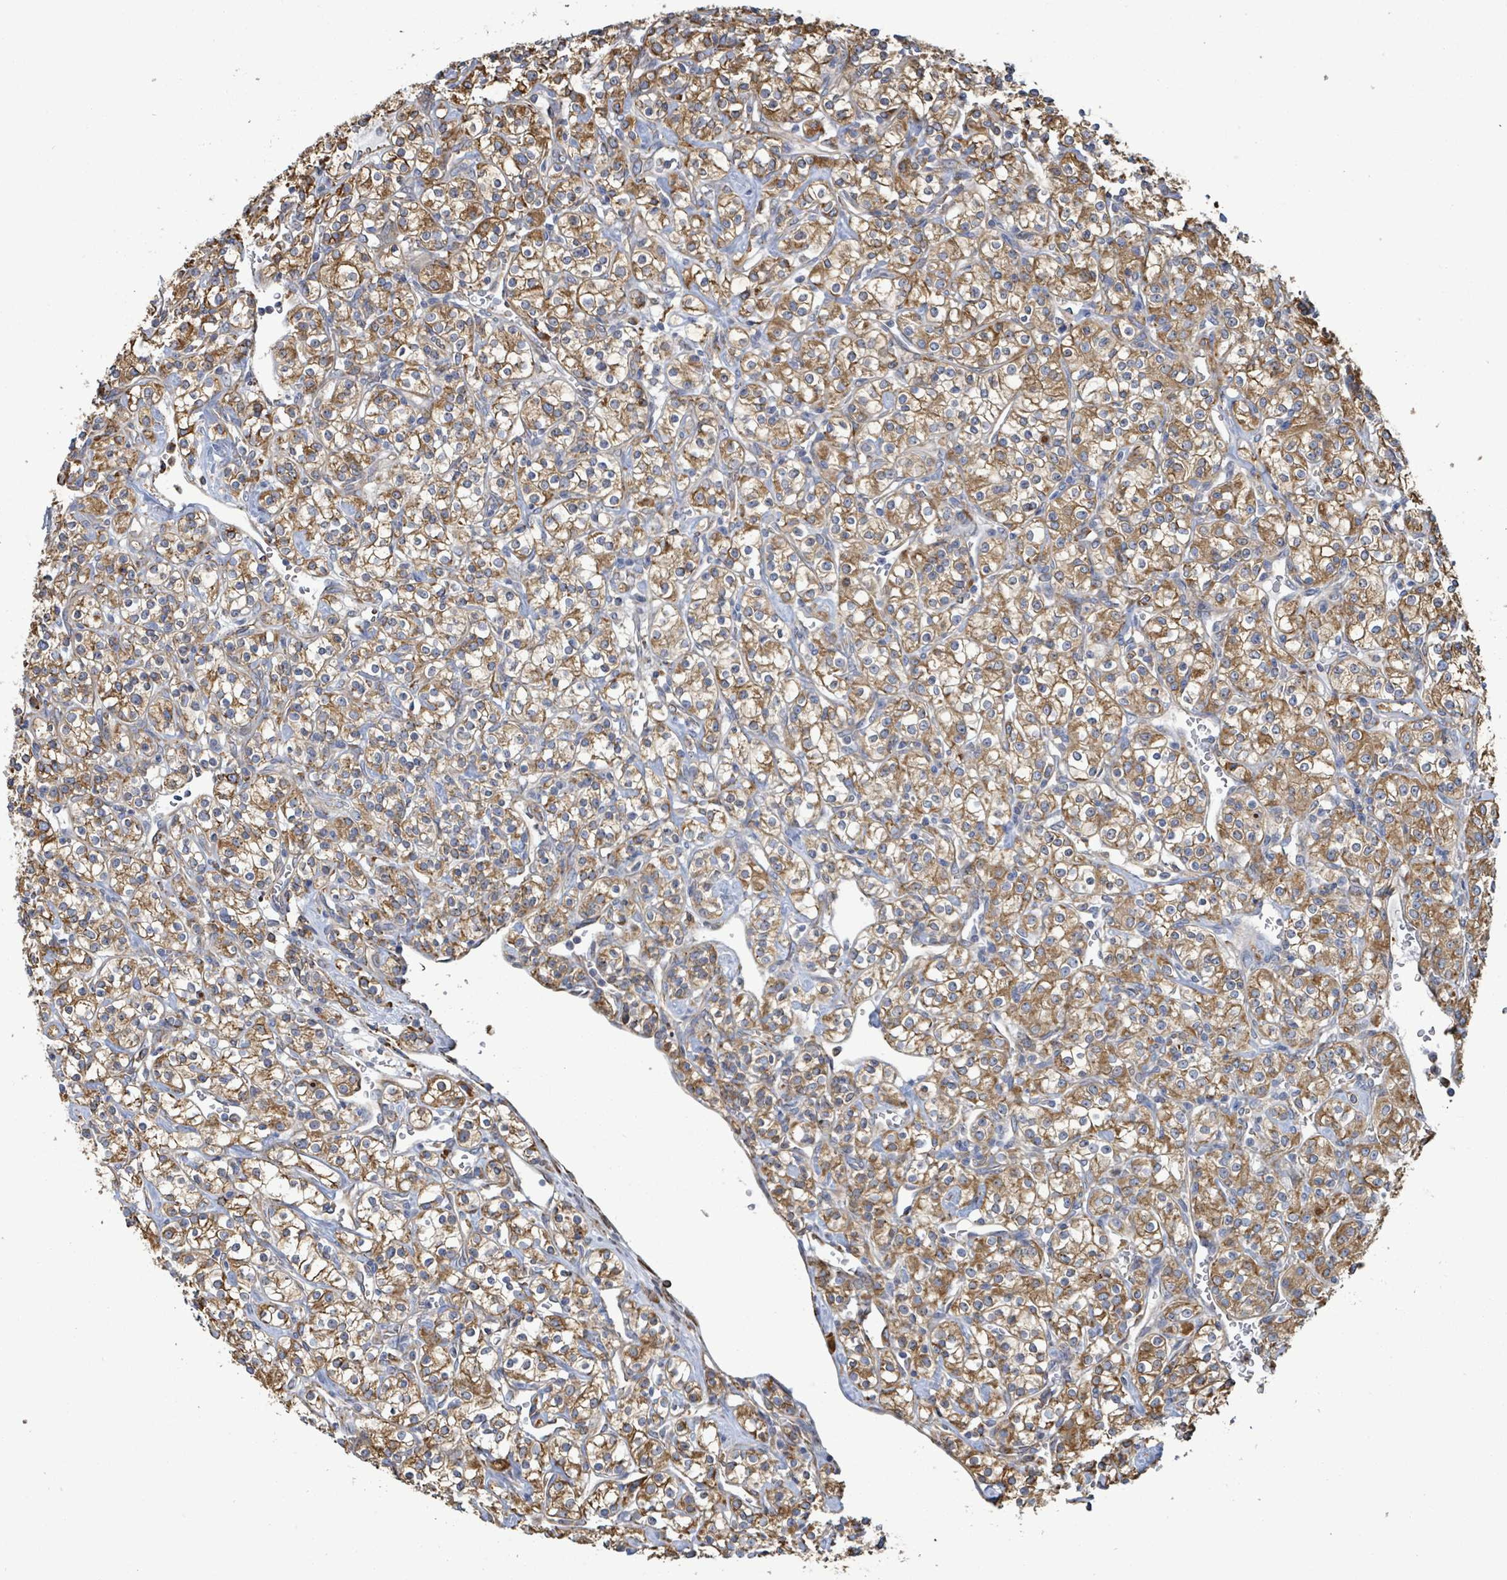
{"staining": {"intensity": "moderate", "quantity": ">75%", "location": "cytoplasmic/membranous"}, "tissue": "renal cancer", "cell_type": "Tumor cells", "image_type": "cancer", "snomed": [{"axis": "morphology", "description": "Adenocarcinoma, NOS"}, {"axis": "topography", "description": "Kidney"}], "caption": "Protein staining displays moderate cytoplasmic/membranous staining in approximately >75% of tumor cells in renal cancer (adenocarcinoma).", "gene": "RFPL4A", "patient": {"sex": "male", "age": 77}}